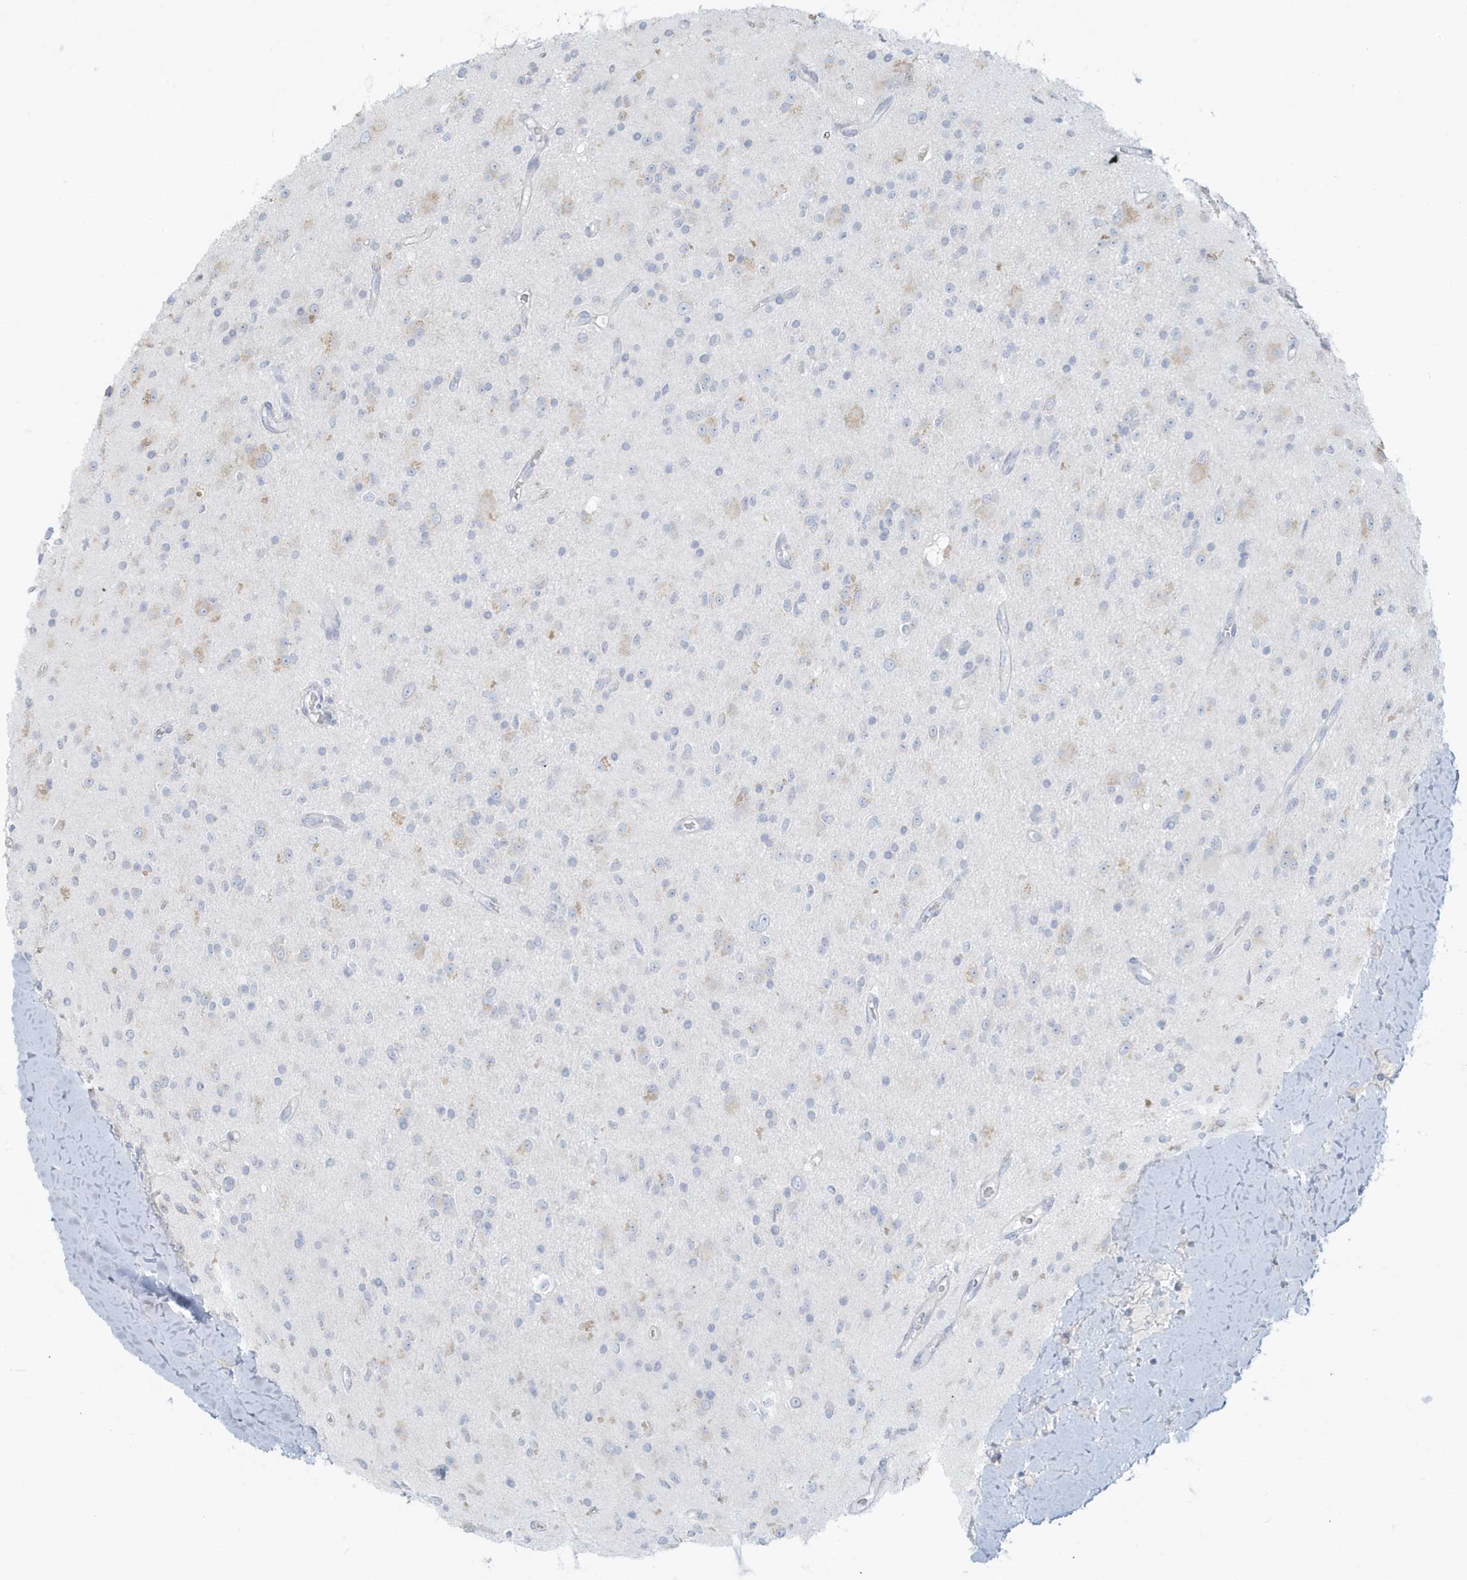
{"staining": {"intensity": "negative", "quantity": "none", "location": "none"}, "tissue": "glioma", "cell_type": "Tumor cells", "image_type": "cancer", "snomed": [{"axis": "morphology", "description": "Glioma, malignant, High grade"}, {"axis": "topography", "description": "Brain"}], "caption": "Photomicrograph shows no significant protein expression in tumor cells of malignant high-grade glioma.", "gene": "CCNJ", "patient": {"sex": "male", "age": 34}}